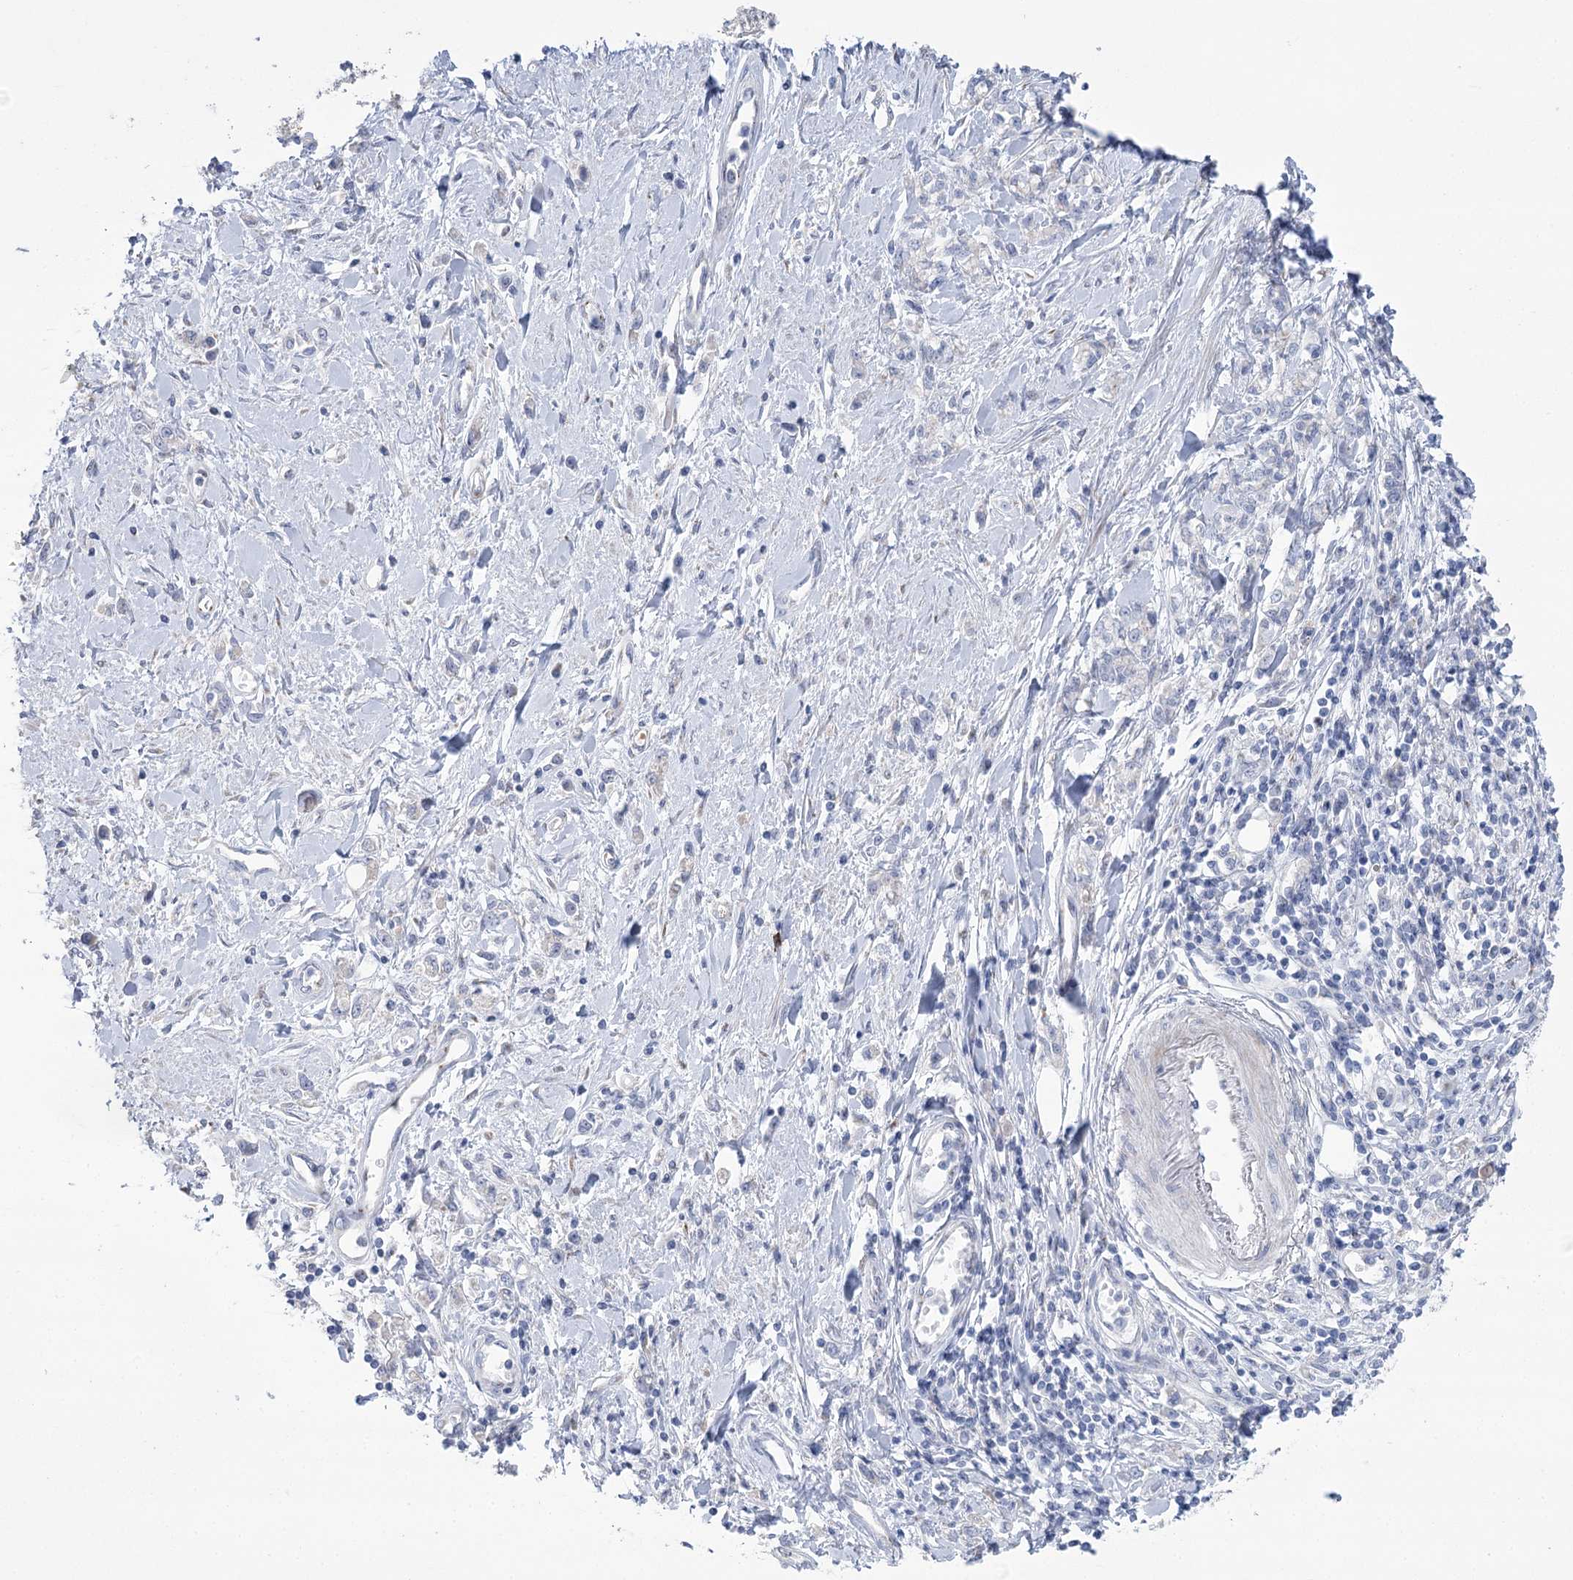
{"staining": {"intensity": "negative", "quantity": "none", "location": "none"}, "tissue": "stomach cancer", "cell_type": "Tumor cells", "image_type": "cancer", "snomed": [{"axis": "morphology", "description": "Adenocarcinoma, NOS"}, {"axis": "topography", "description": "Stomach"}], "caption": "Stomach adenocarcinoma was stained to show a protein in brown. There is no significant positivity in tumor cells. (DAB IHC with hematoxylin counter stain).", "gene": "NME7", "patient": {"sex": "female", "age": 76}}